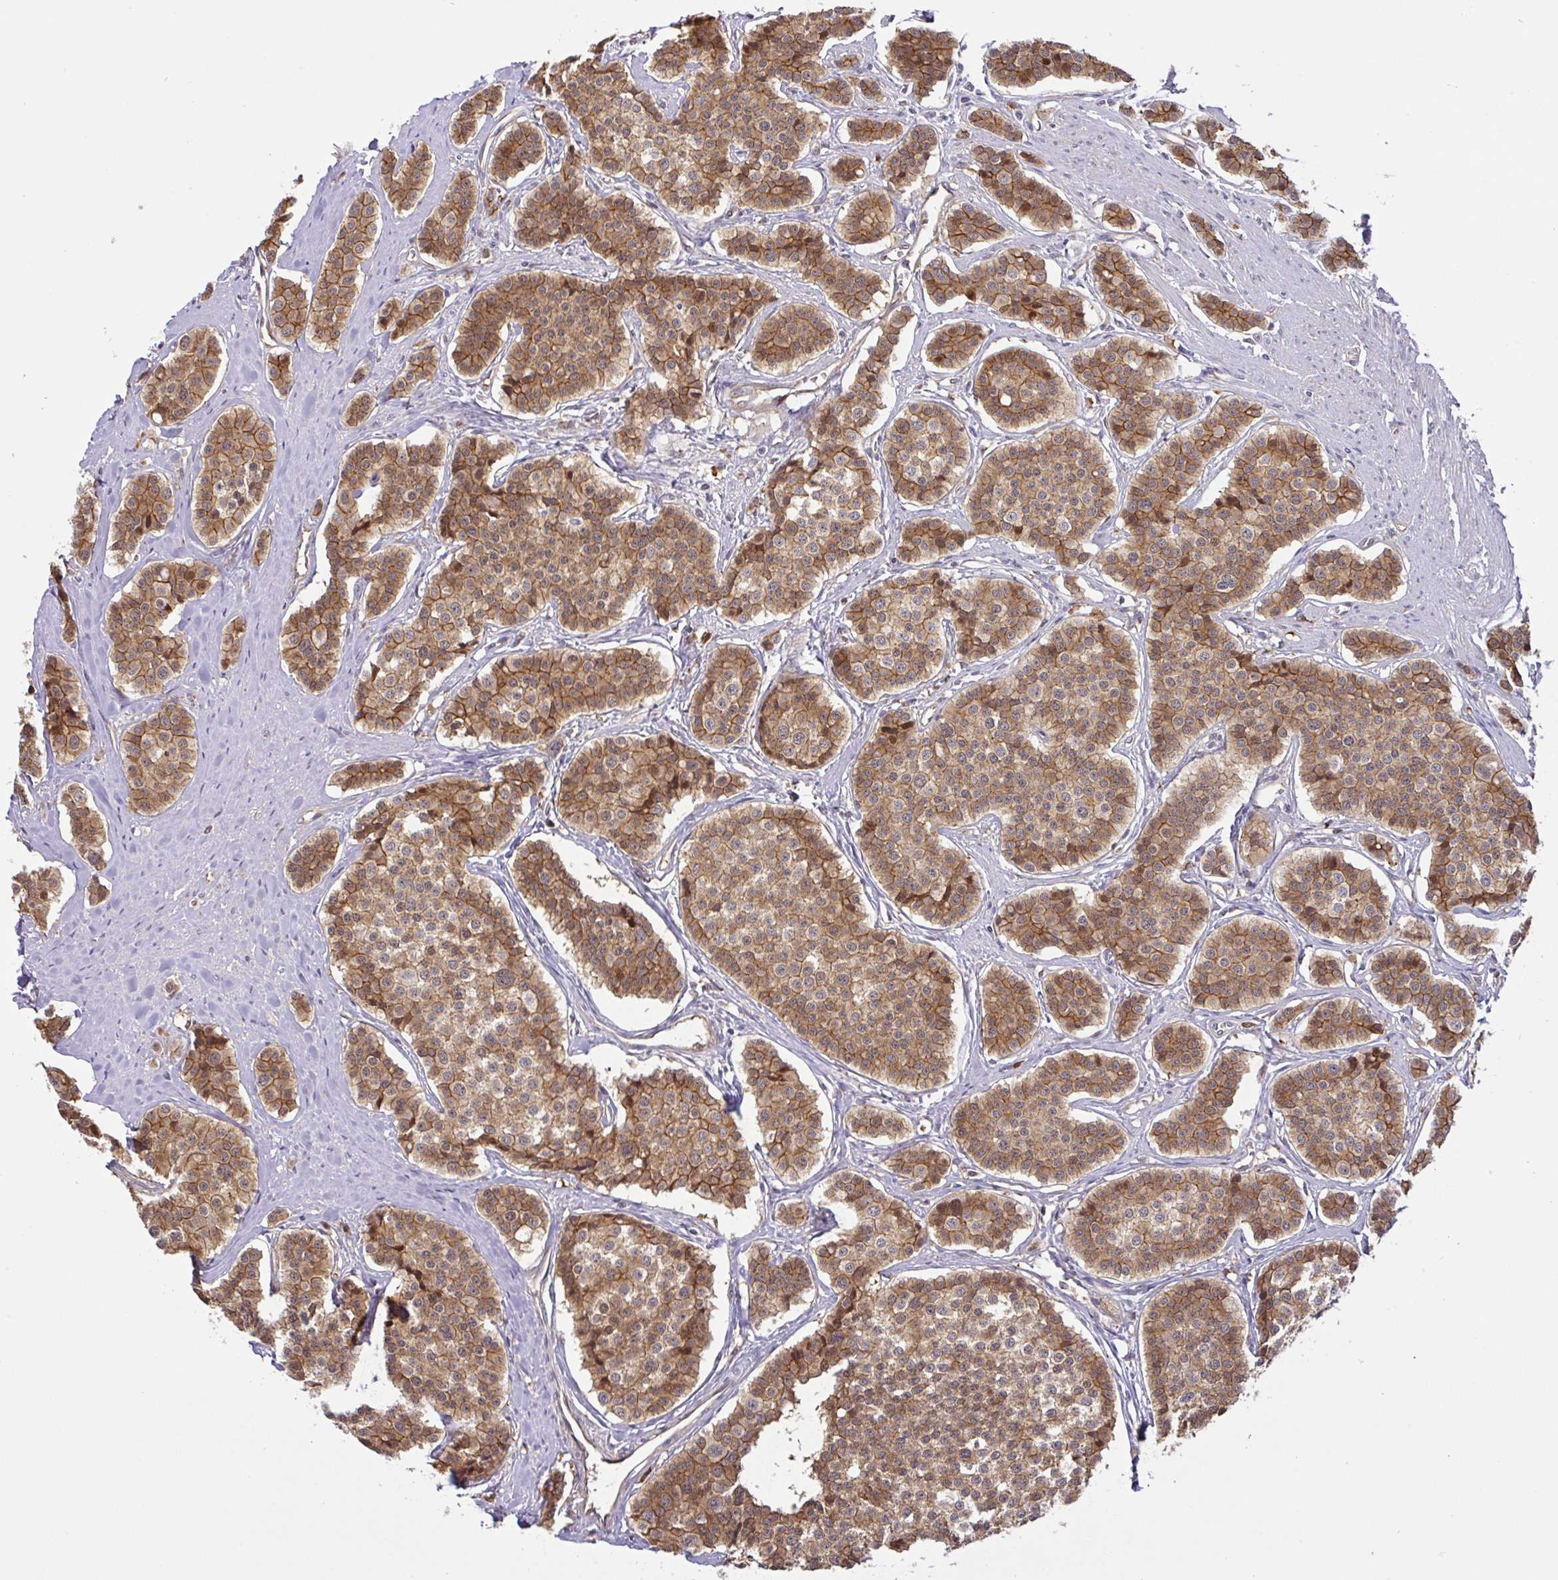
{"staining": {"intensity": "moderate", "quantity": ">75%", "location": "cytoplasmic/membranous"}, "tissue": "carcinoid", "cell_type": "Tumor cells", "image_type": "cancer", "snomed": [{"axis": "morphology", "description": "Carcinoid, malignant, NOS"}, {"axis": "topography", "description": "Small intestine"}], "caption": "Immunohistochemistry (IHC) photomicrograph of neoplastic tissue: carcinoid stained using immunohistochemistry exhibits medium levels of moderate protein expression localized specifically in the cytoplasmic/membranous of tumor cells, appearing as a cytoplasmic/membranous brown color.", "gene": "DLEU7", "patient": {"sex": "male", "age": 60}}